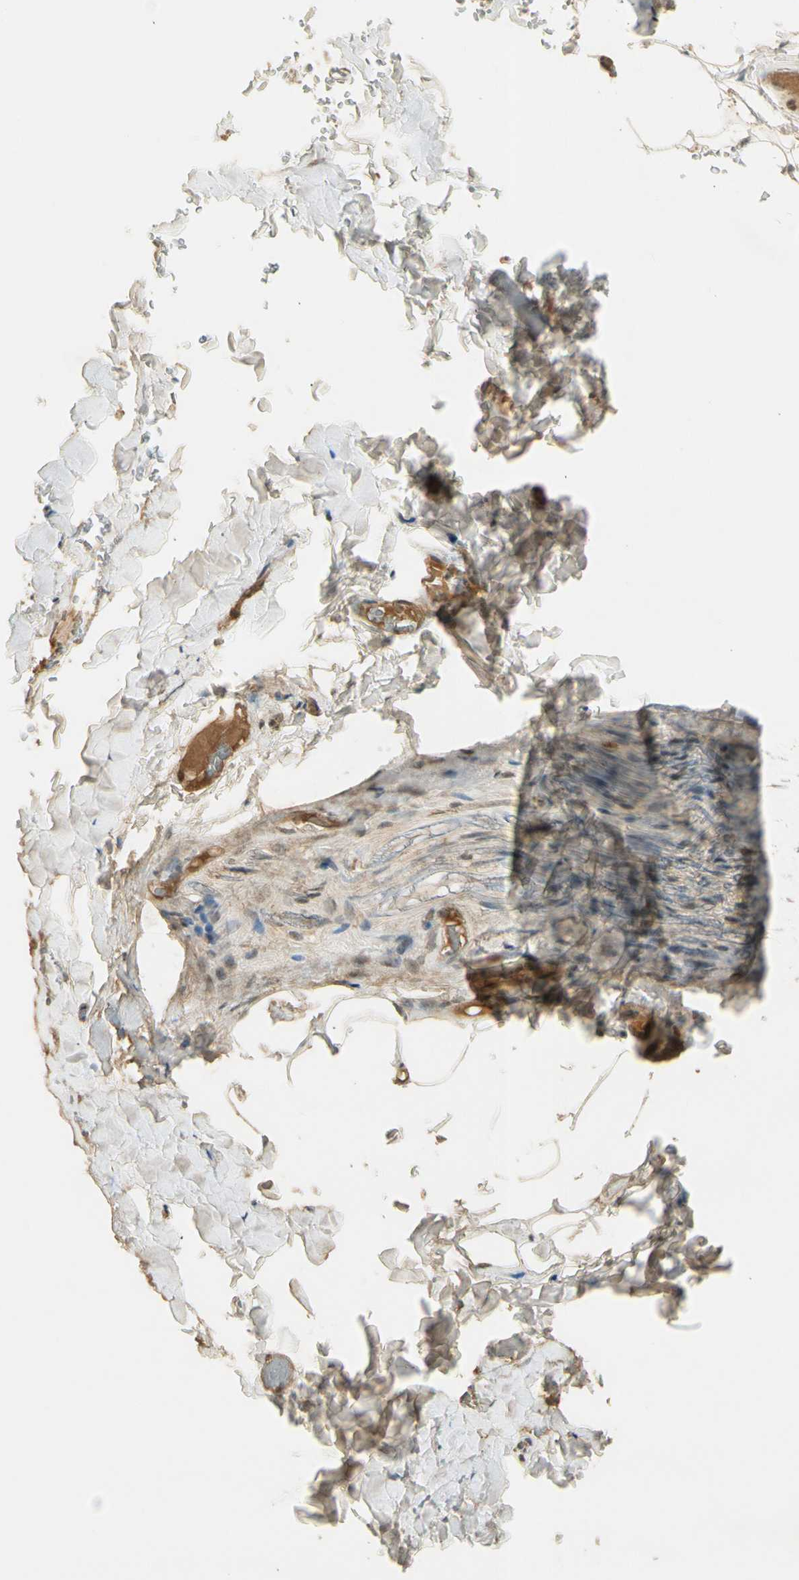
{"staining": {"intensity": "moderate", "quantity": ">75%", "location": "cytoplasmic/membranous,nuclear"}, "tissue": "adipose tissue", "cell_type": "Adipocytes", "image_type": "normal", "snomed": [{"axis": "morphology", "description": "Normal tissue, NOS"}, {"axis": "topography", "description": "Peripheral nerve tissue"}], "caption": "Brown immunohistochemical staining in unremarkable adipose tissue exhibits moderate cytoplasmic/membranous,nuclear expression in approximately >75% of adipocytes. Immunohistochemistry (ihc) stains the protein in brown and the nuclei are stained blue.", "gene": "GMEB2", "patient": {"sex": "male", "age": 70}}